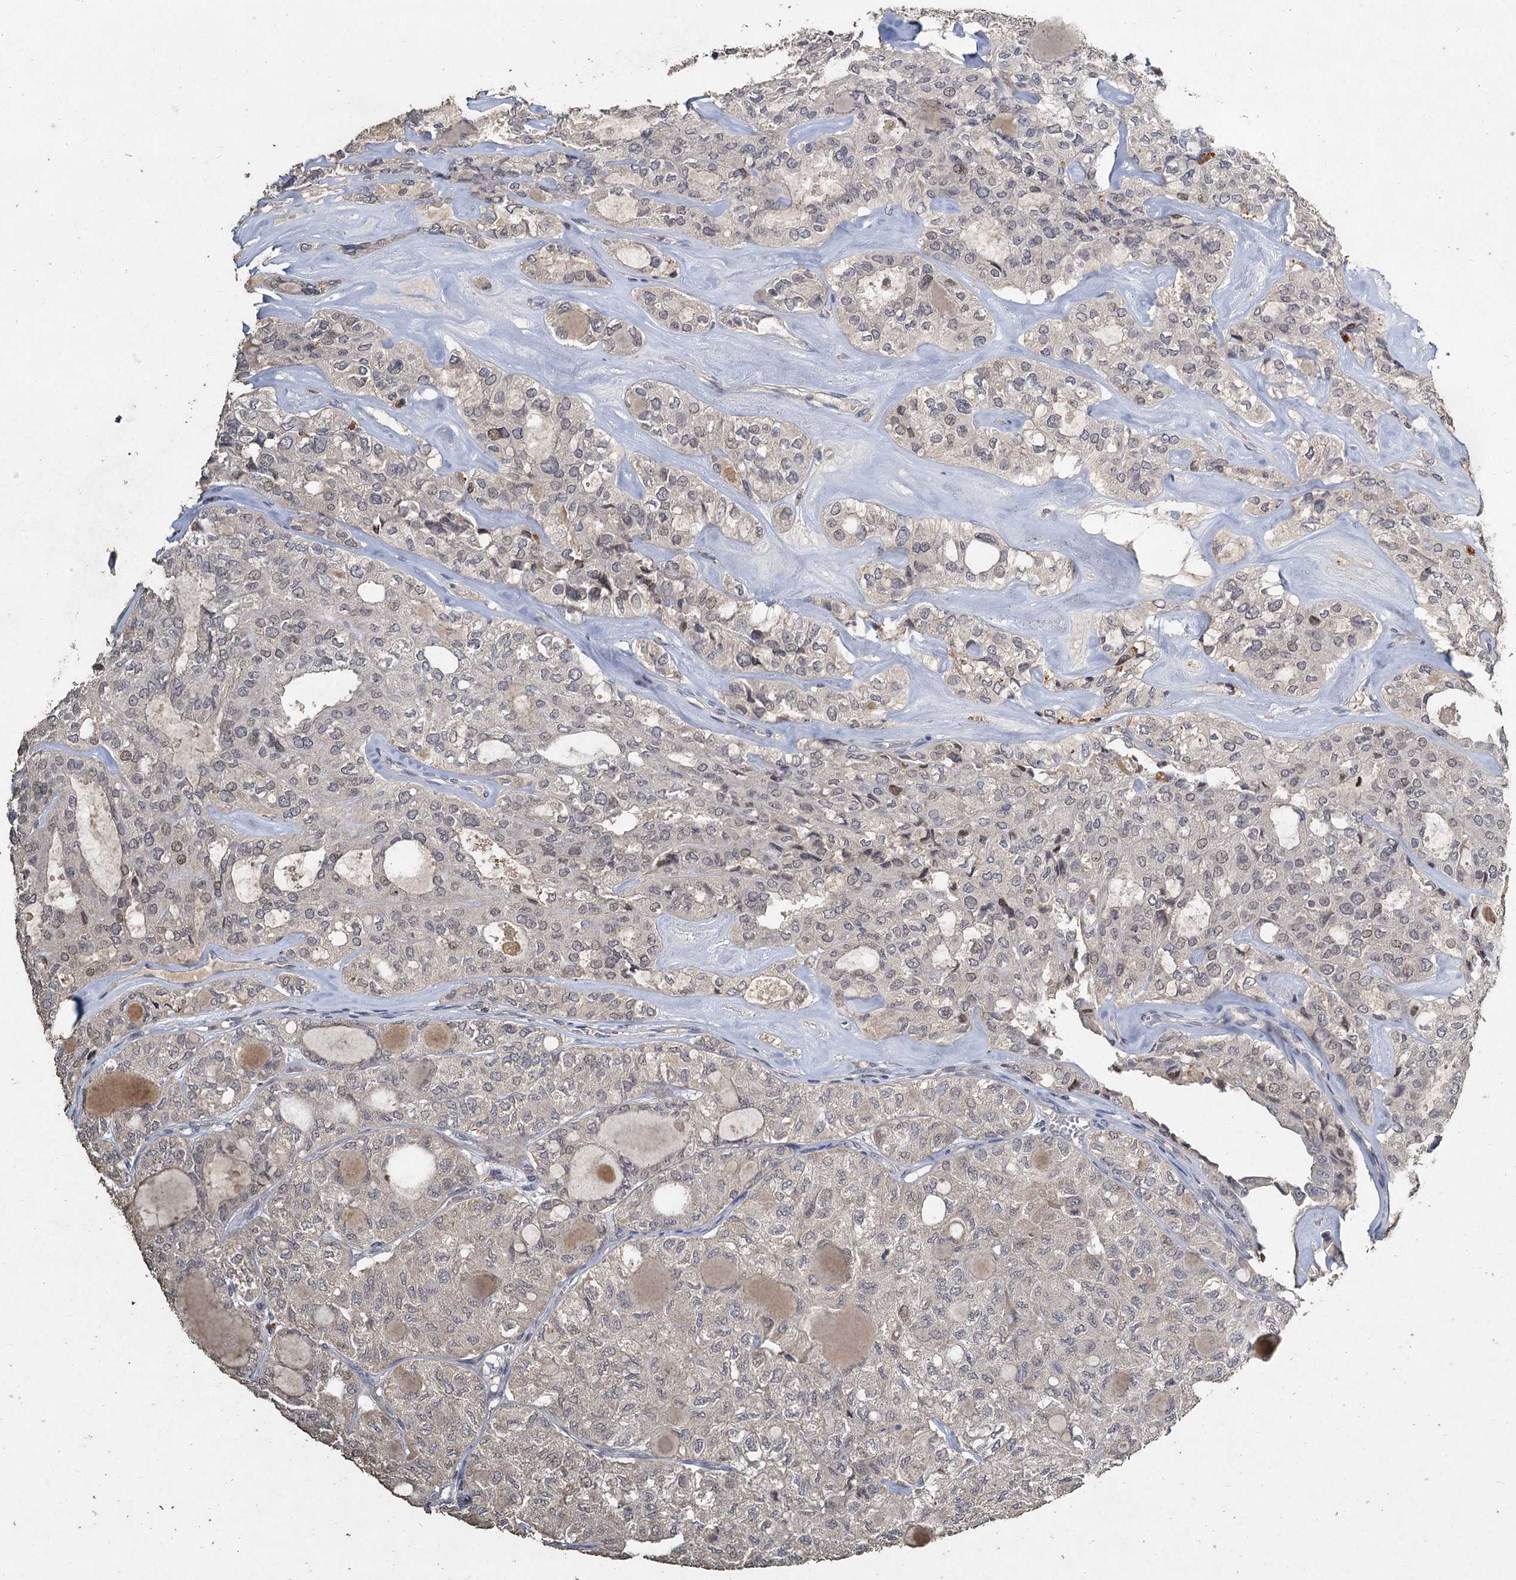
{"staining": {"intensity": "weak", "quantity": "25%-75%", "location": "nuclear"}, "tissue": "thyroid cancer", "cell_type": "Tumor cells", "image_type": "cancer", "snomed": [{"axis": "morphology", "description": "Follicular adenoma carcinoma, NOS"}, {"axis": "topography", "description": "Thyroid gland"}], "caption": "IHC staining of thyroid cancer, which reveals low levels of weak nuclear expression in approximately 25%-75% of tumor cells indicating weak nuclear protein positivity. The staining was performed using DAB (3,3'-diaminobenzidine) (brown) for protein detection and nuclei were counterstained in hematoxylin (blue).", "gene": "CCDC61", "patient": {"sex": "male", "age": 75}}